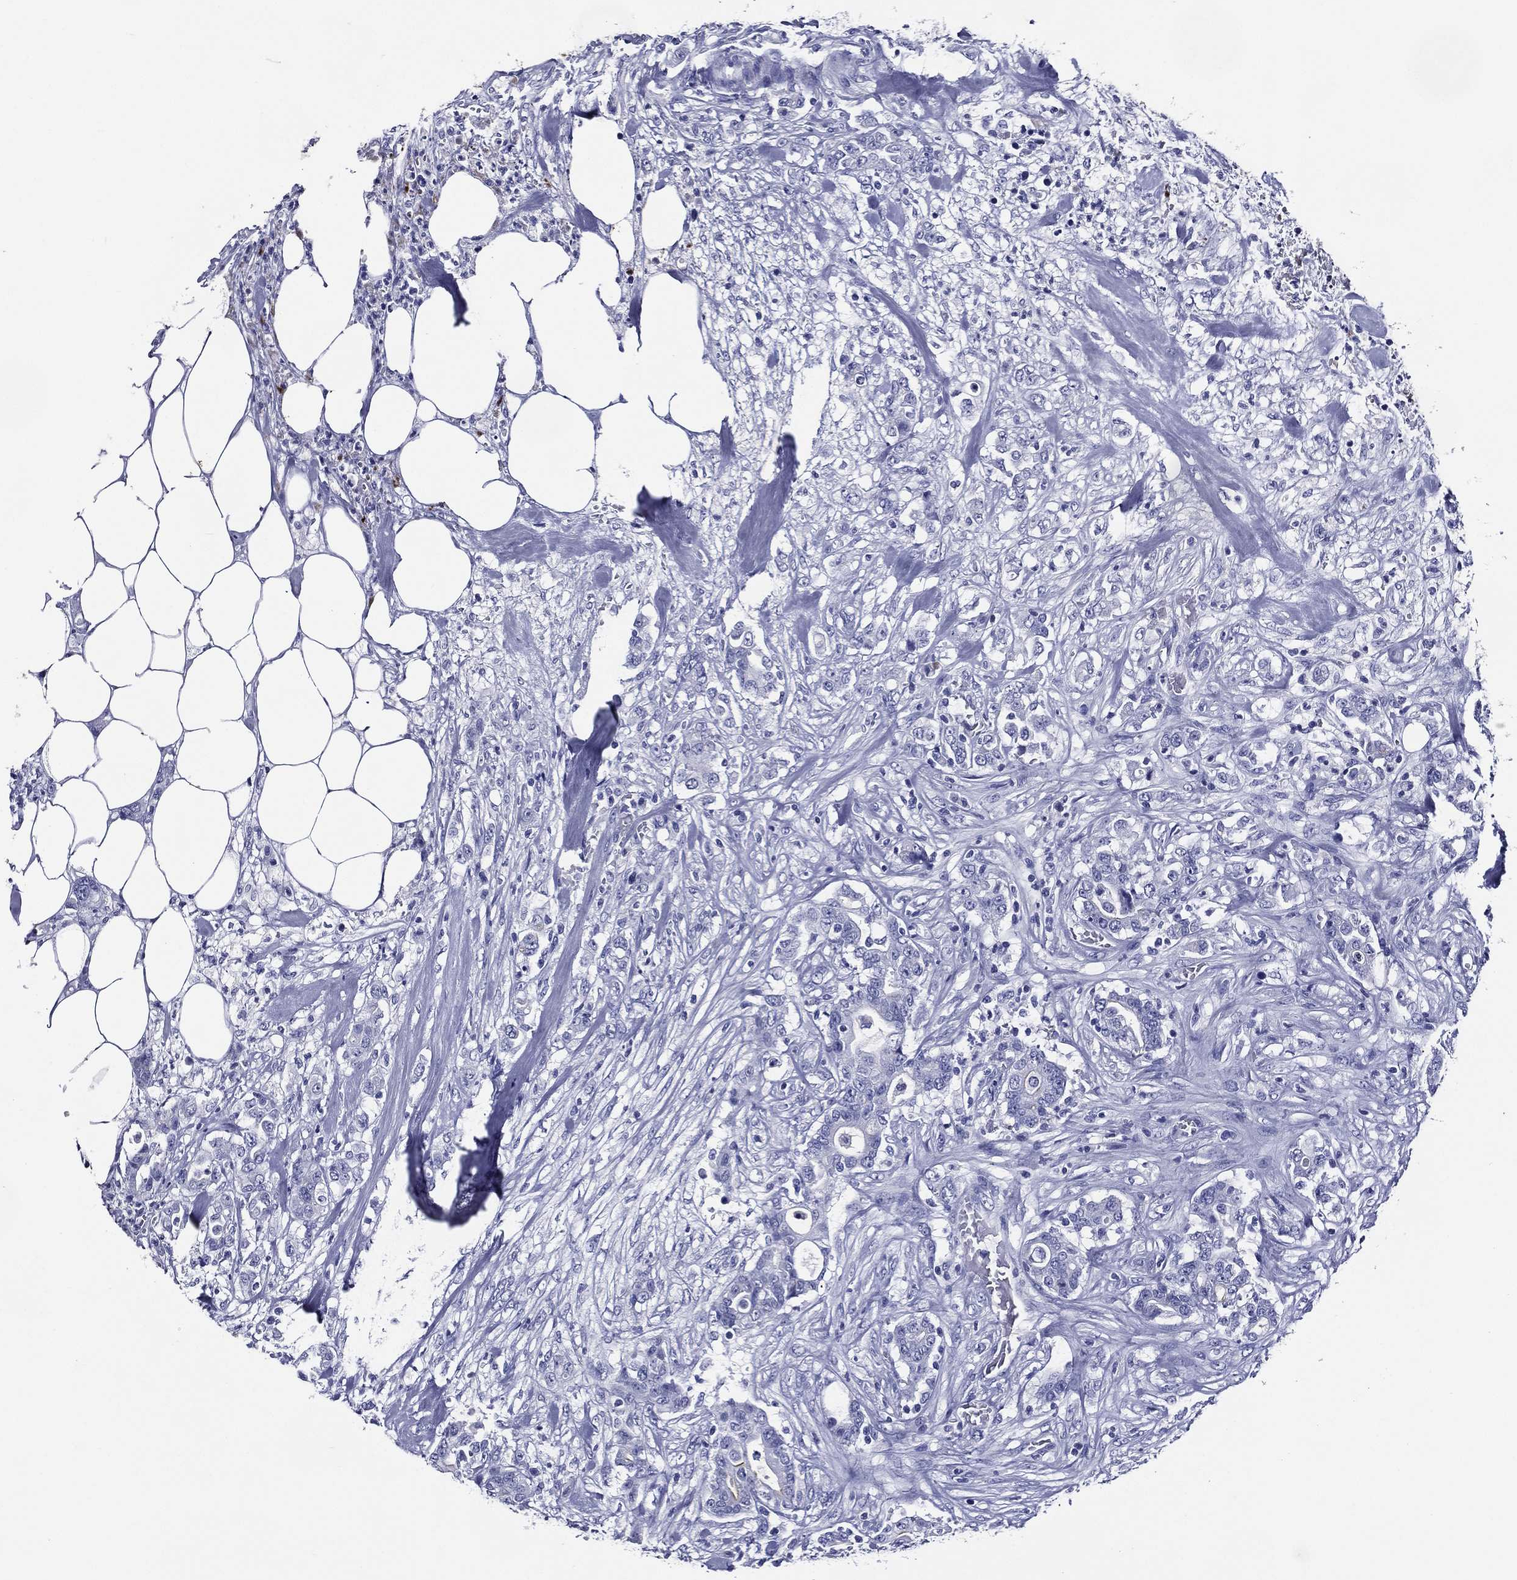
{"staining": {"intensity": "negative", "quantity": "none", "location": "none"}, "tissue": "colorectal cancer", "cell_type": "Tumor cells", "image_type": "cancer", "snomed": [{"axis": "morphology", "description": "Adenocarcinoma, NOS"}, {"axis": "topography", "description": "Colon"}], "caption": "High power microscopy image of an immunohistochemistry image of colorectal cancer, revealing no significant positivity in tumor cells.", "gene": "ACE2", "patient": {"sex": "female", "age": 69}}